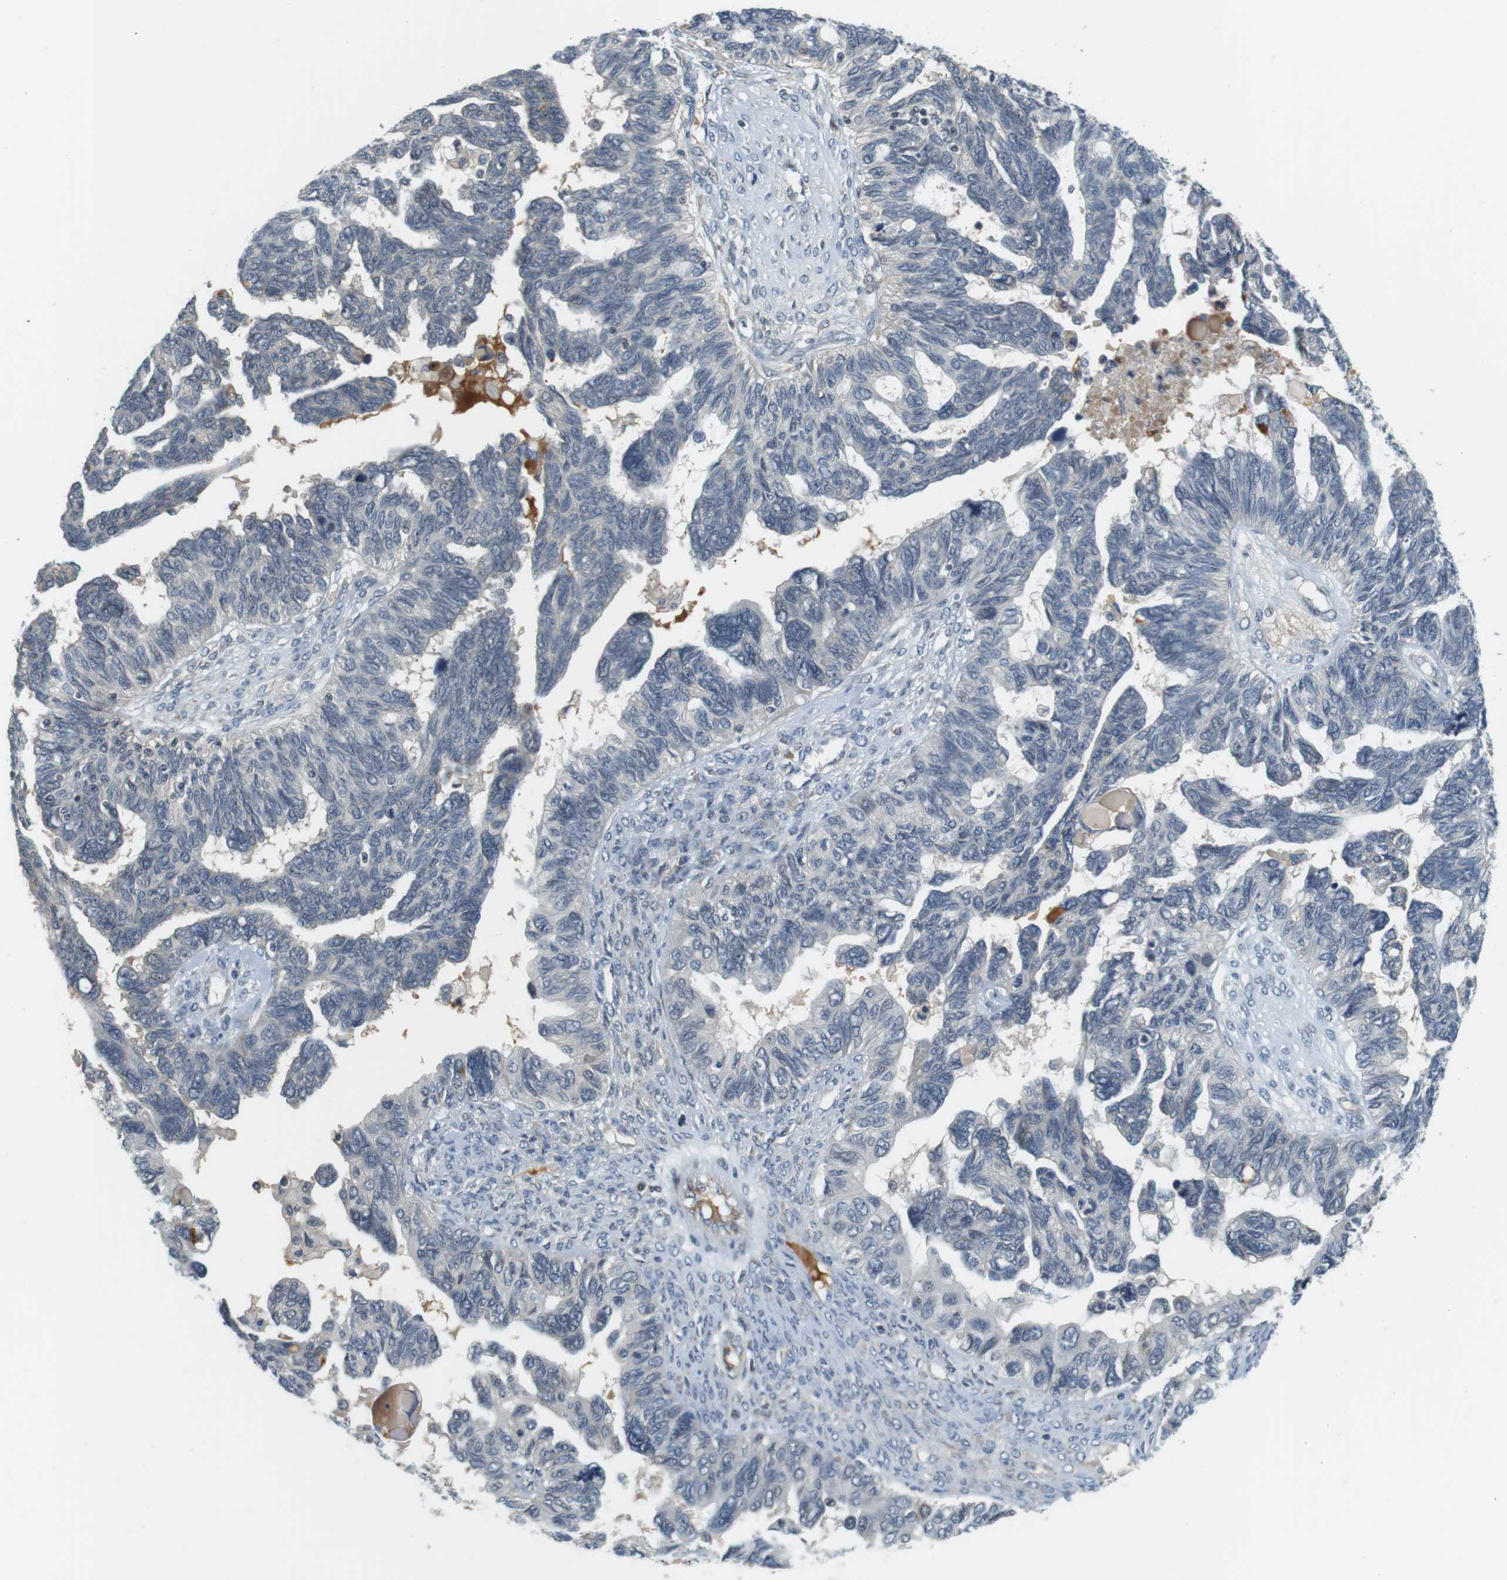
{"staining": {"intensity": "negative", "quantity": "none", "location": "none"}, "tissue": "ovarian cancer", "cell_type": "Tumor cells", "image_type": "cancer", "snomed": [{"axis": "morphology", "description": "Cystadenocarcinoma, serous, NOS"}, {"axis": "topography", "description": "Ovary"}], "caption": "High power microscopy micrograph of an IHC image of ovarian cancer, revealing no significant positivity in tumor cells.", "gene": "WNT7A", "patient": {"sex": "female", "age": 79}}